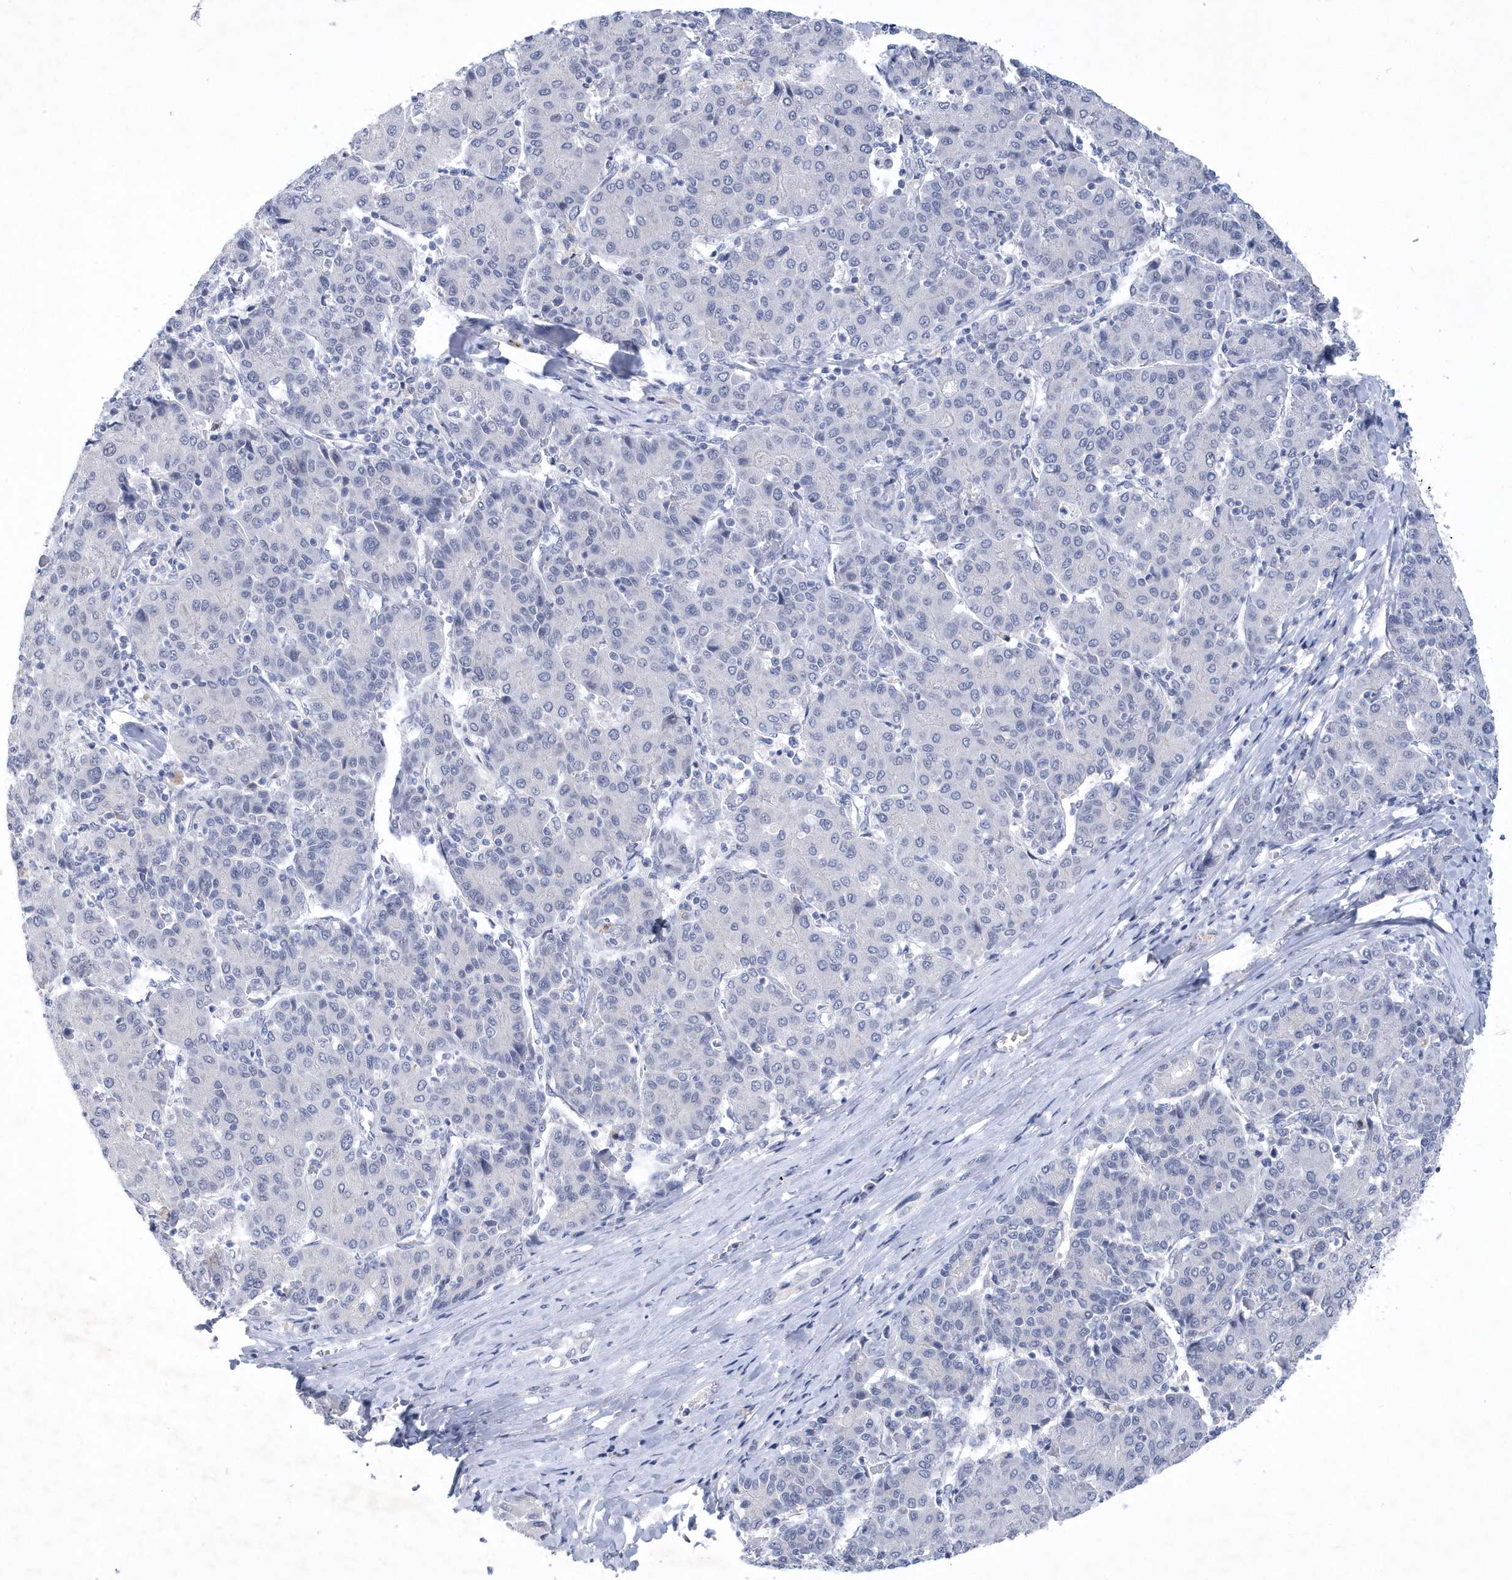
{"staining": {"intensity": "negative", "quantity": "none", "location": "none"}, "tissue": "liver cancer", "cell_type": "Tumor cells", "image_type": "cancer", "snomed": [{"axis": "morphology", "description": "Carcinoma, Hepatocellular, NOS"}, {"axis": "topography", "description": "Liver"}], "caption": "This is an immunohistochemistry (IHC) photomicrograph of liver hepatocellular carcinoma. There is no expression in tumor cells.", "gene": "SRGAP3", "patient": {"sex": "male", "age": 65}}